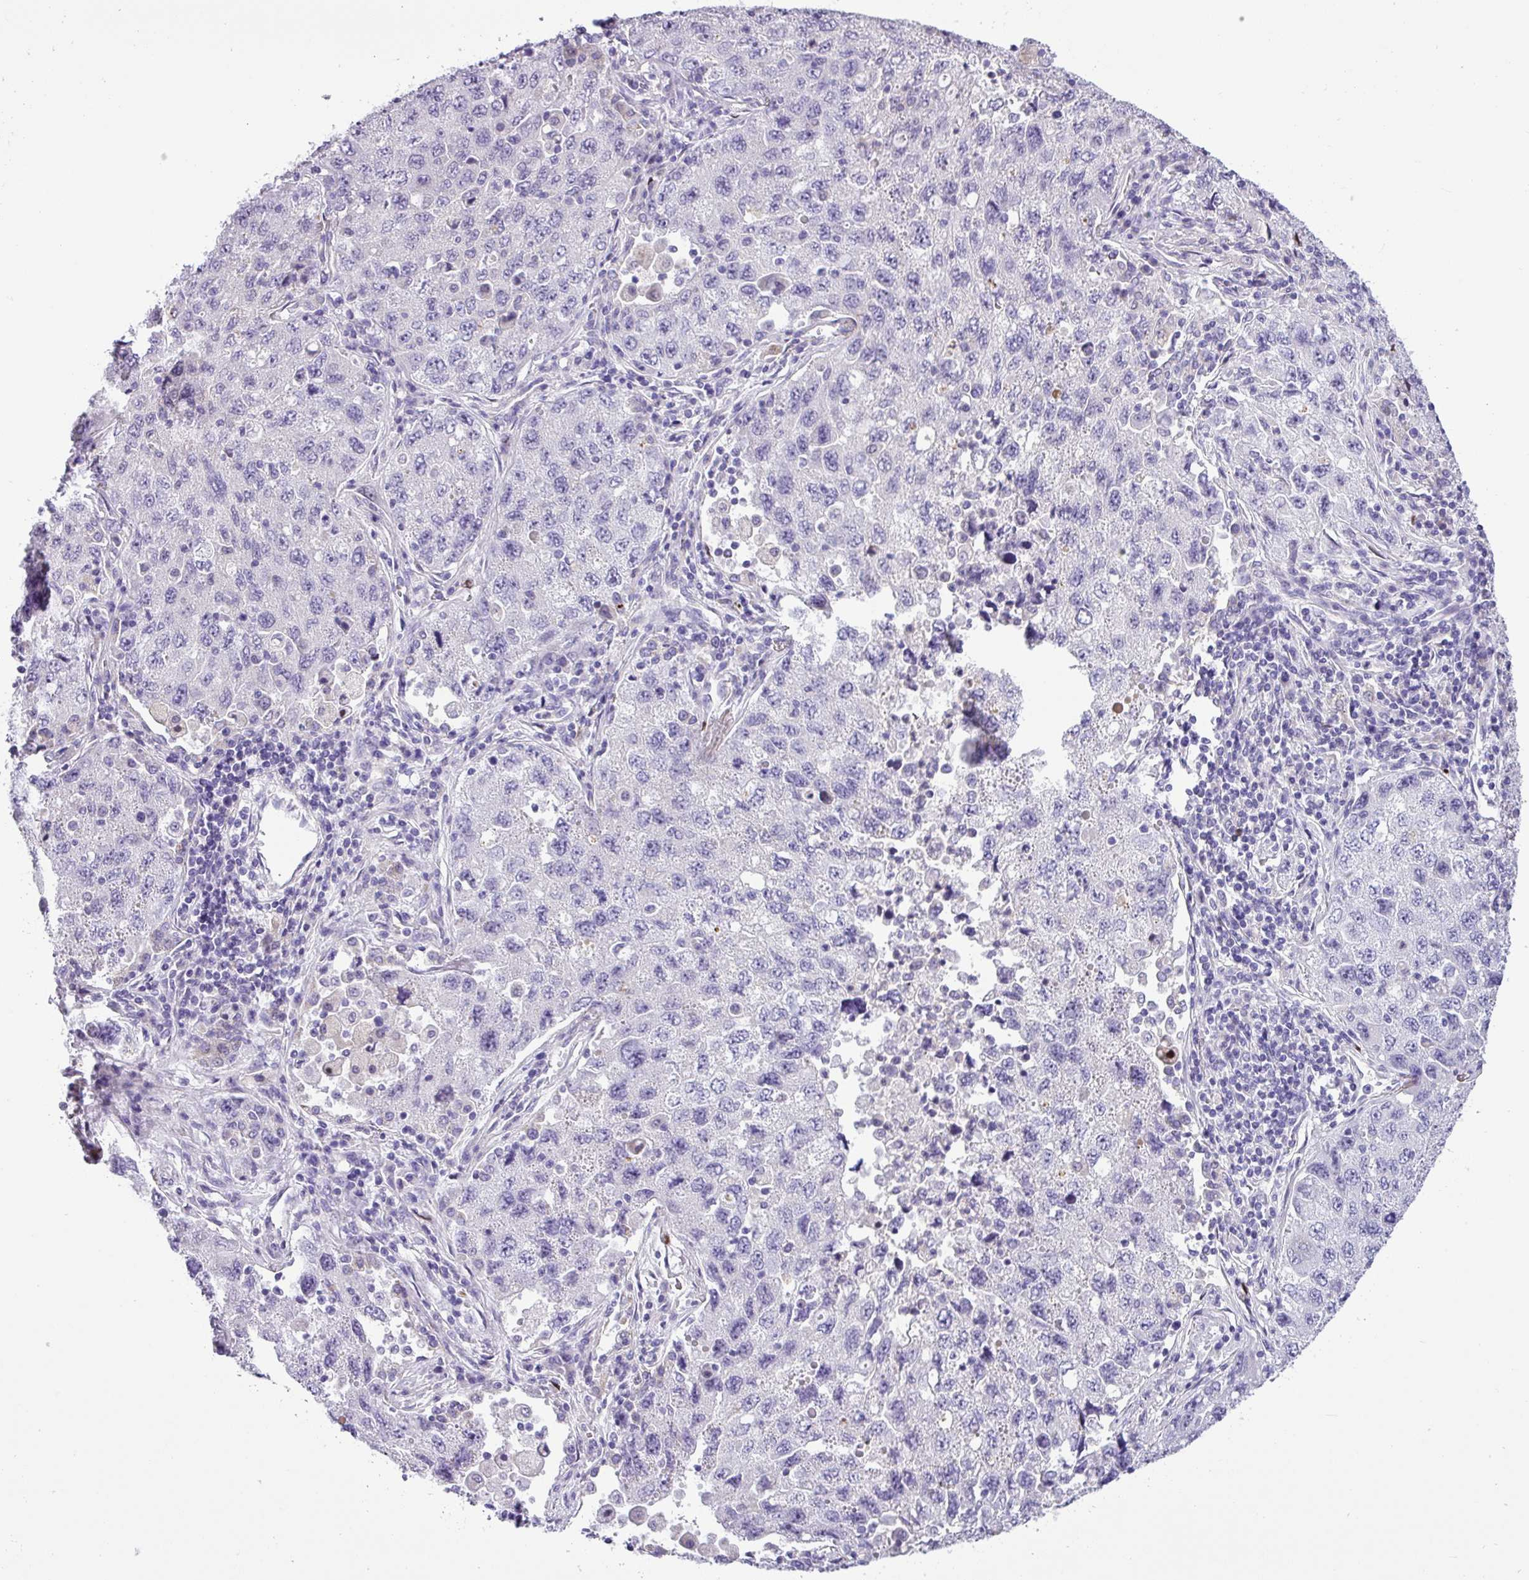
{"staining": {"intensity": "negative", "quantity": "none", "location": "none"}, "tissue": "lung cancer", "cell_type": "Tumor cells", "image_type": "cancer", "snomed": [{"axis": "morphology", "description": "Adenocarcinoma, NOS"}, {"axis": "topography", "description": "Lung"}], "caption": "This micrograph is of lung cancer (adenocarcinoma) stained with IHC to label a protein in brown with the nuclei are counter-stained blue. There is no positivity in tumor cells.", "gene": "HMCN2", "patient": {"sex": "female", "age": 57}}